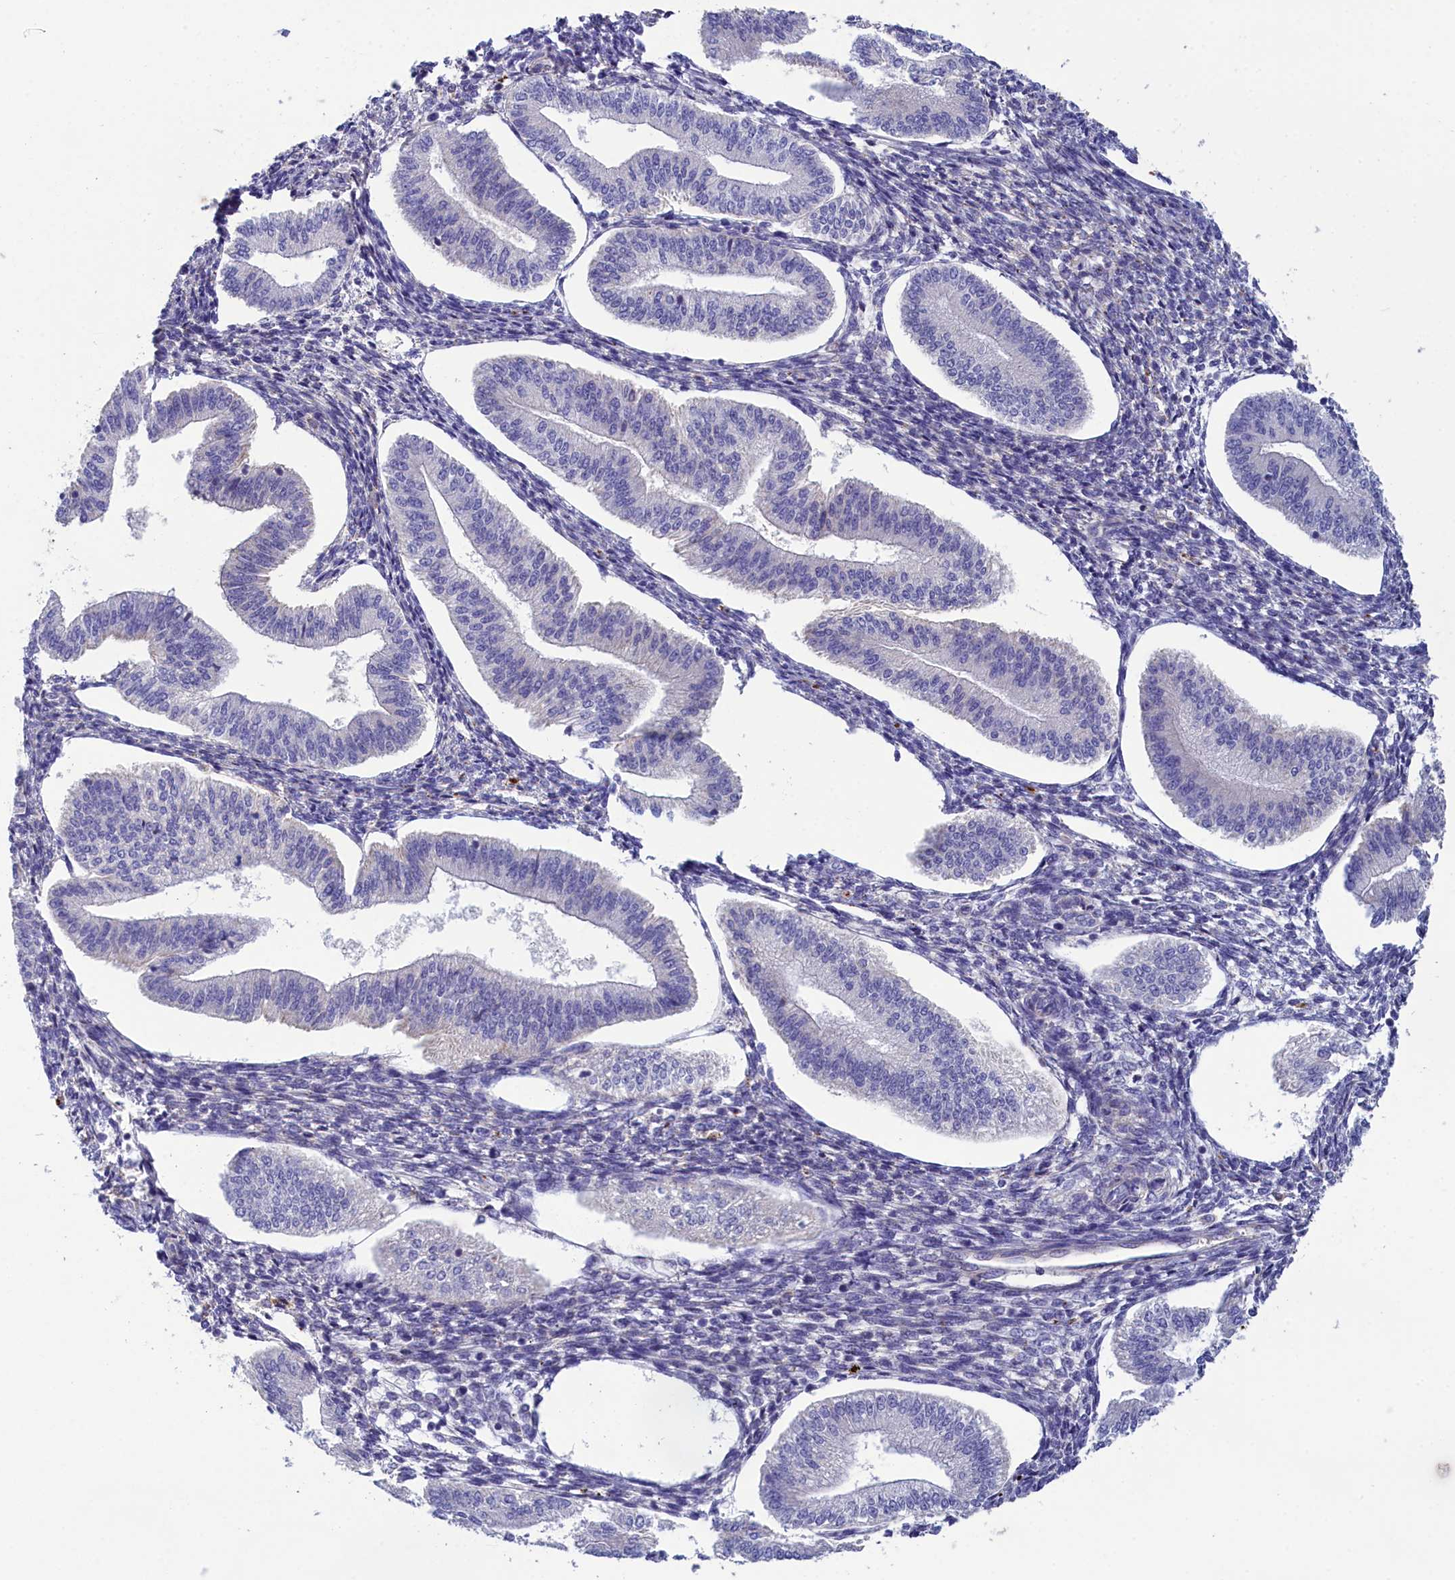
{"staining": {"intensity": "negative", "quantity": "none", "location": "none"}, "tissue": "endometrium", "cell_type": "Cells in endometrial stroma", "image_type": "normal", "snomed": [{"axis": "morphology", "description": "Normal tissue, NOS"}, {"axis": "topography", "description": "Endometrium"}], "caption": "Immunohistochemistry image of unremarkable human endometrium stained for a protein (brown), which shows no positivity in cells in endometrial stroma.", "gene": "WDR6", "patient": {"sex": "female", "age": 34}}